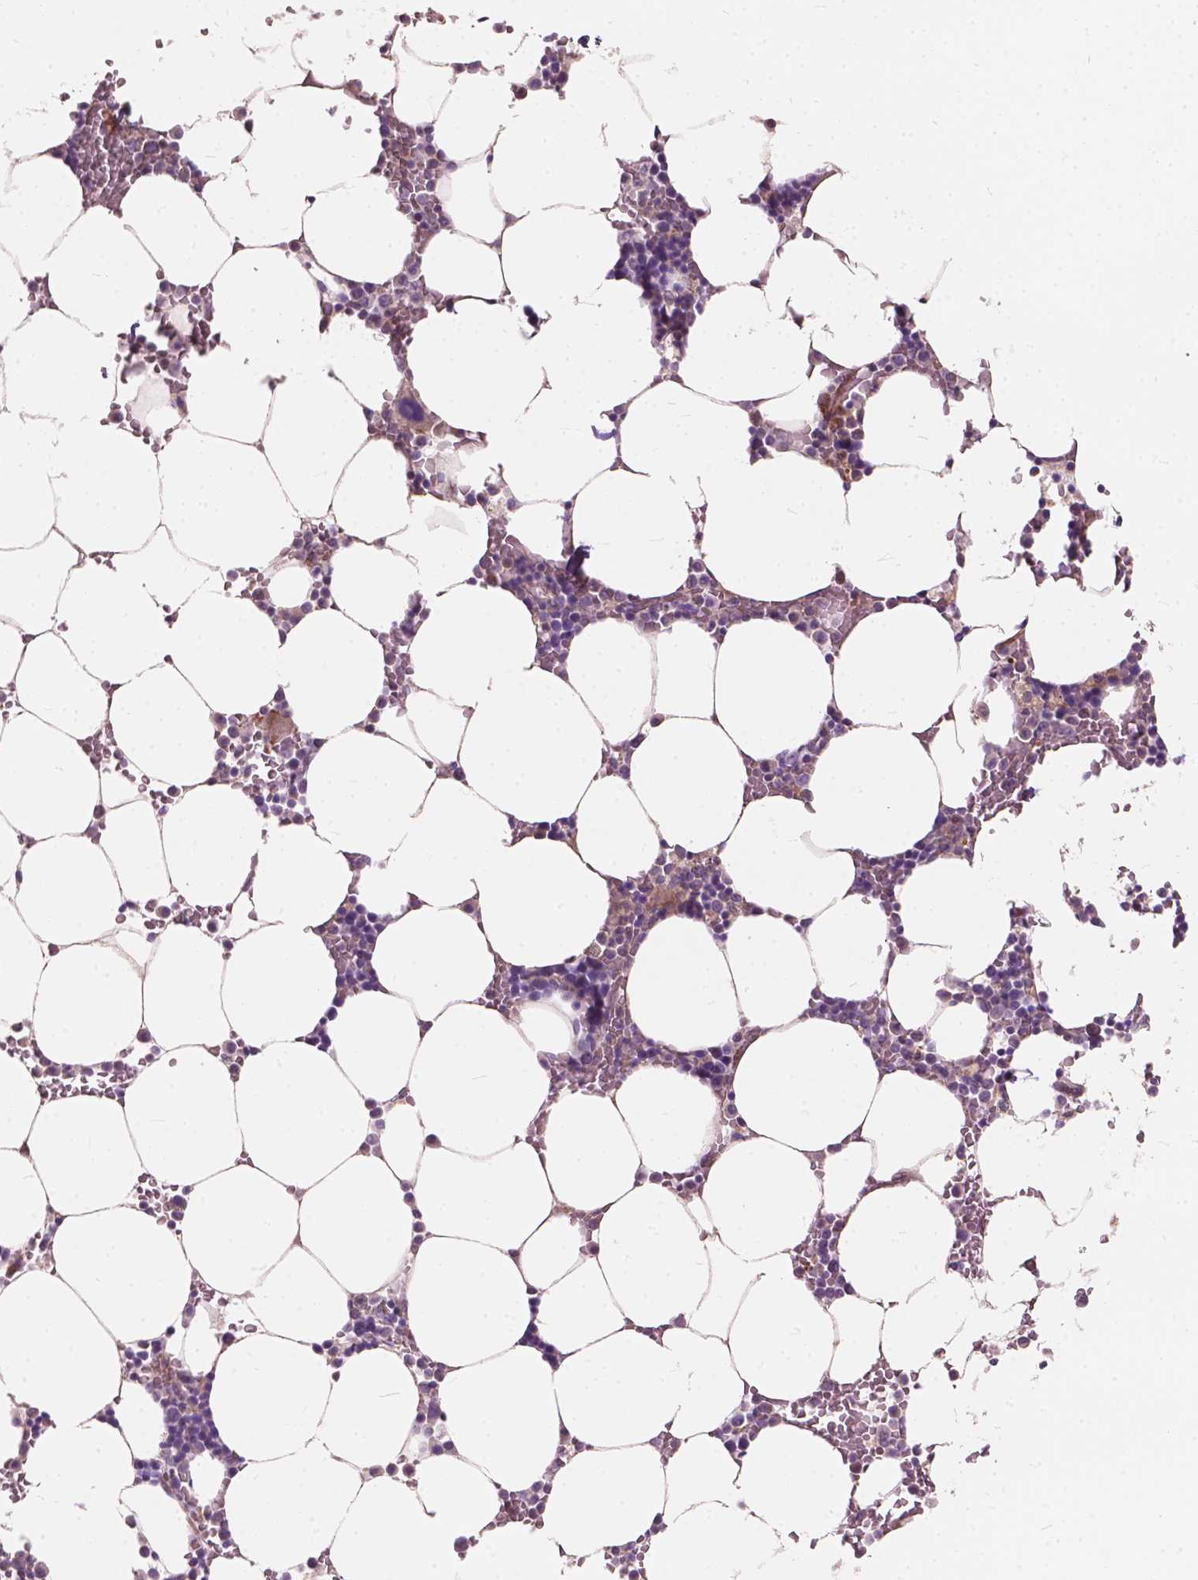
{"staining": {"intensity": "moderate", "quantity": "<25%", "location": "cytoplasmic/membranous"}, "tissue": "bone marrow", "cell_type": "Hematopoietic cells", "image_type": "normal", "snomed": [{"axis": "morphology", "description": "Normal tissue, NOS"}, {"axis": "topography", "description": "Bone marrow"}], "caption": "Immunohistochemistry (IHC) histopathology image of benign bone marrow: bone marrow stained using immunohistochemistry reveals low levels of moderate protein expression localized specifically in the cytoplasmic/membranous of hematopoietic cells, appearing as a cytoplasmic/membranous brown color.", "gene": "MORN1", "patient": {"sex": "female", "age": 52}}